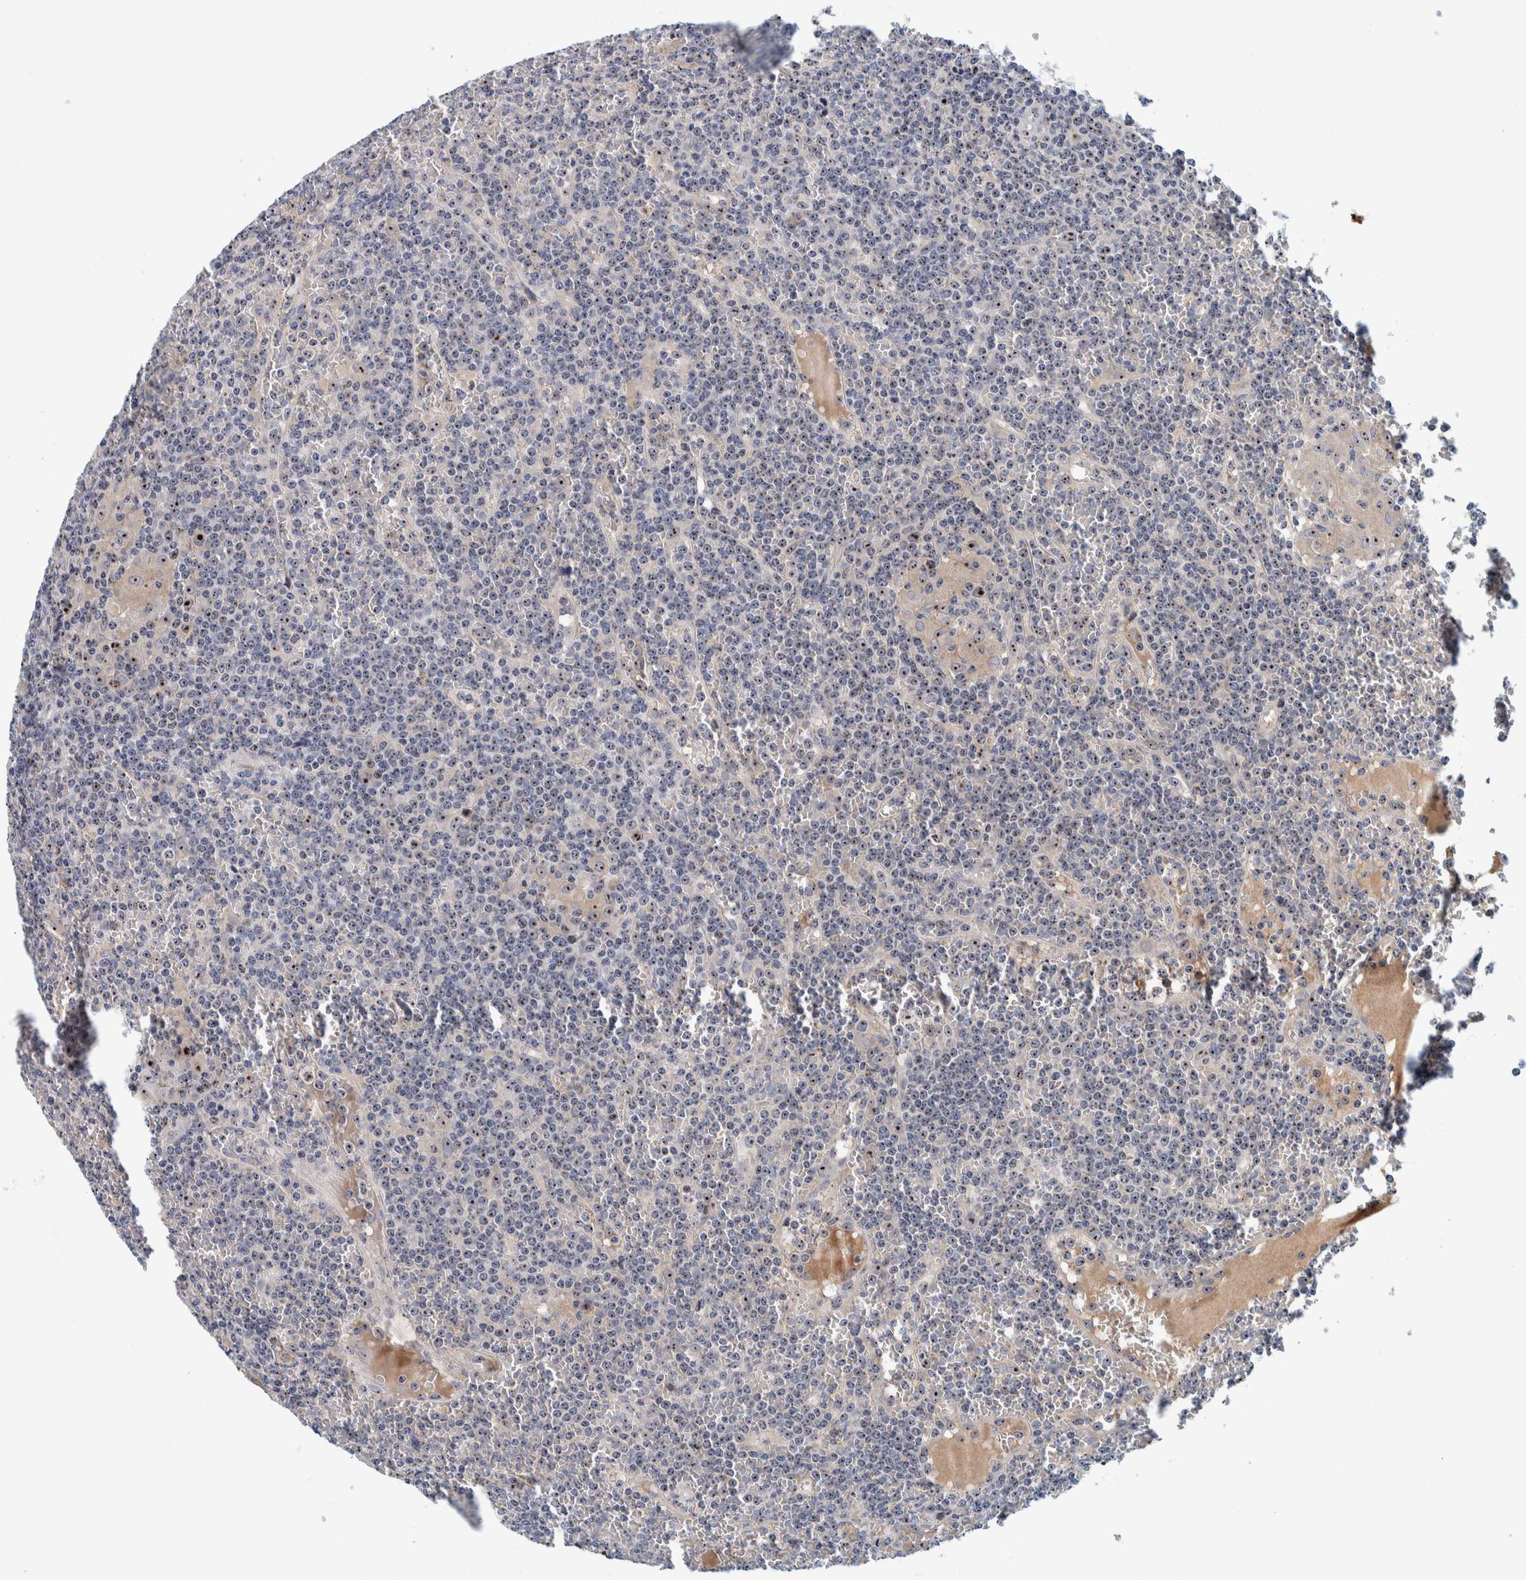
{"staining": {"intensity": "moderate", "quantity": "25%-75%", "location": "nuclear"}, "tissue": "lymphoma", "cell_type": "Tumor cells", "image_type": "cancer", "snomed": [{"axis": "morphology", "description": "Malignant lymphoma, non-Hodgkin's type, Low grade"}, {"axis": "topography", "description": "Spleen"}], "caption": "This is a photomicrograph of immunohistochemistry (IHC) staining of low-grade malignant lymphoma, non-Hodgkin's type, which shows moderate expression in the nuclear of tumor cells.", "gene": "NOL11", "patient": {"sex": "female", "age": 19}}